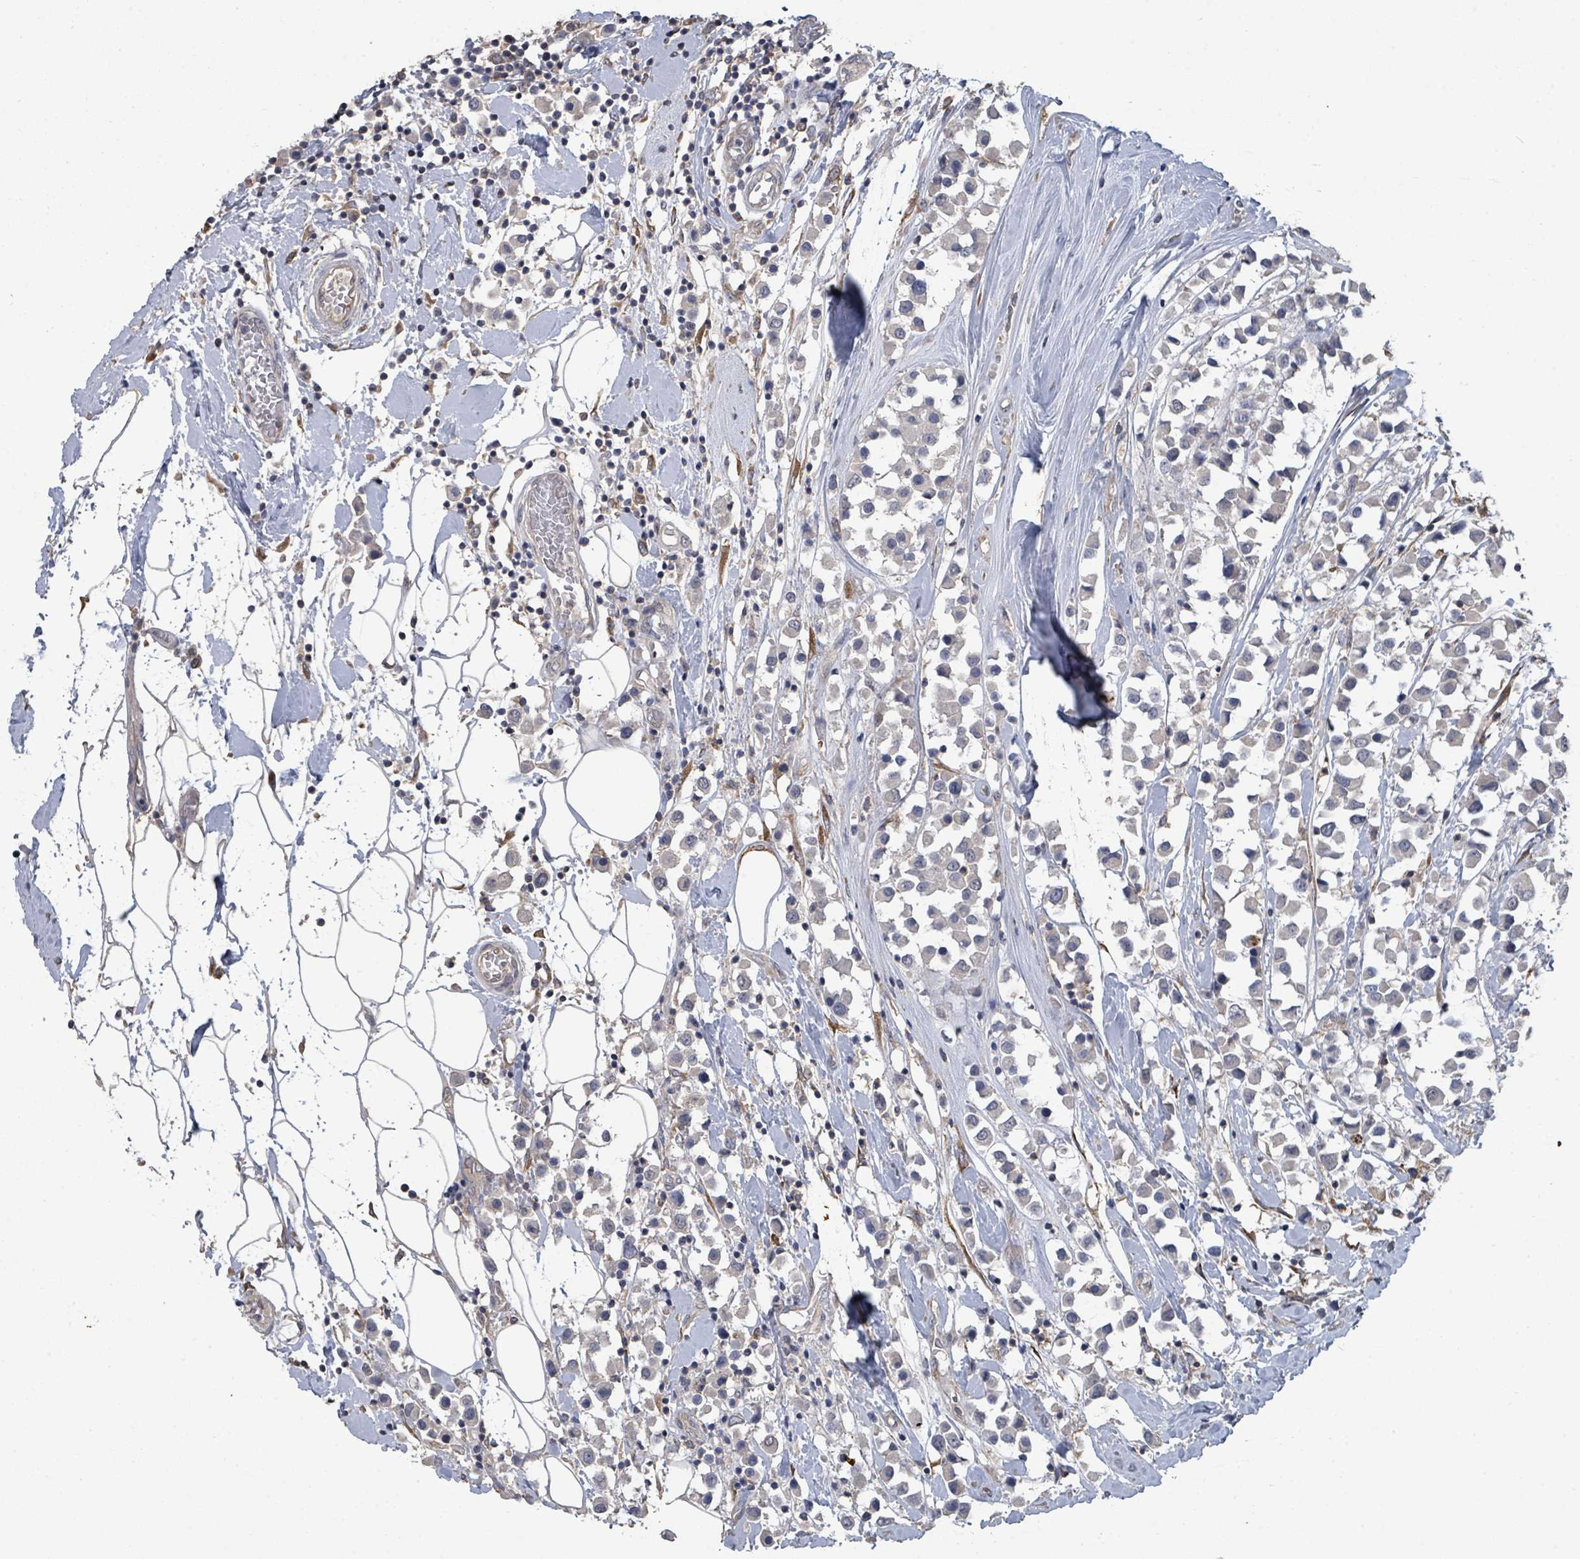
{"staining": {"intensity": "weak", "quantity": "<25%", "location": "cytoplasmic/membranous"}, "tissue": "breast cancer", "cell_type": "Tumor cells", "image_type": "cancer", "snomed": [{"axis": "morphology", "description": "Duct carcinoma"}, {"axis": "topography", "description": "Breast"}], "caption": "High power microscopy histopathology image of an immunohistochemistry micrograph of breast cancer (infiltrating ductal carcinoma), revealing no significant expression in tumor cells.", "gene": "SLC9A7", "patient": {"sex": "female", "age": 61}}